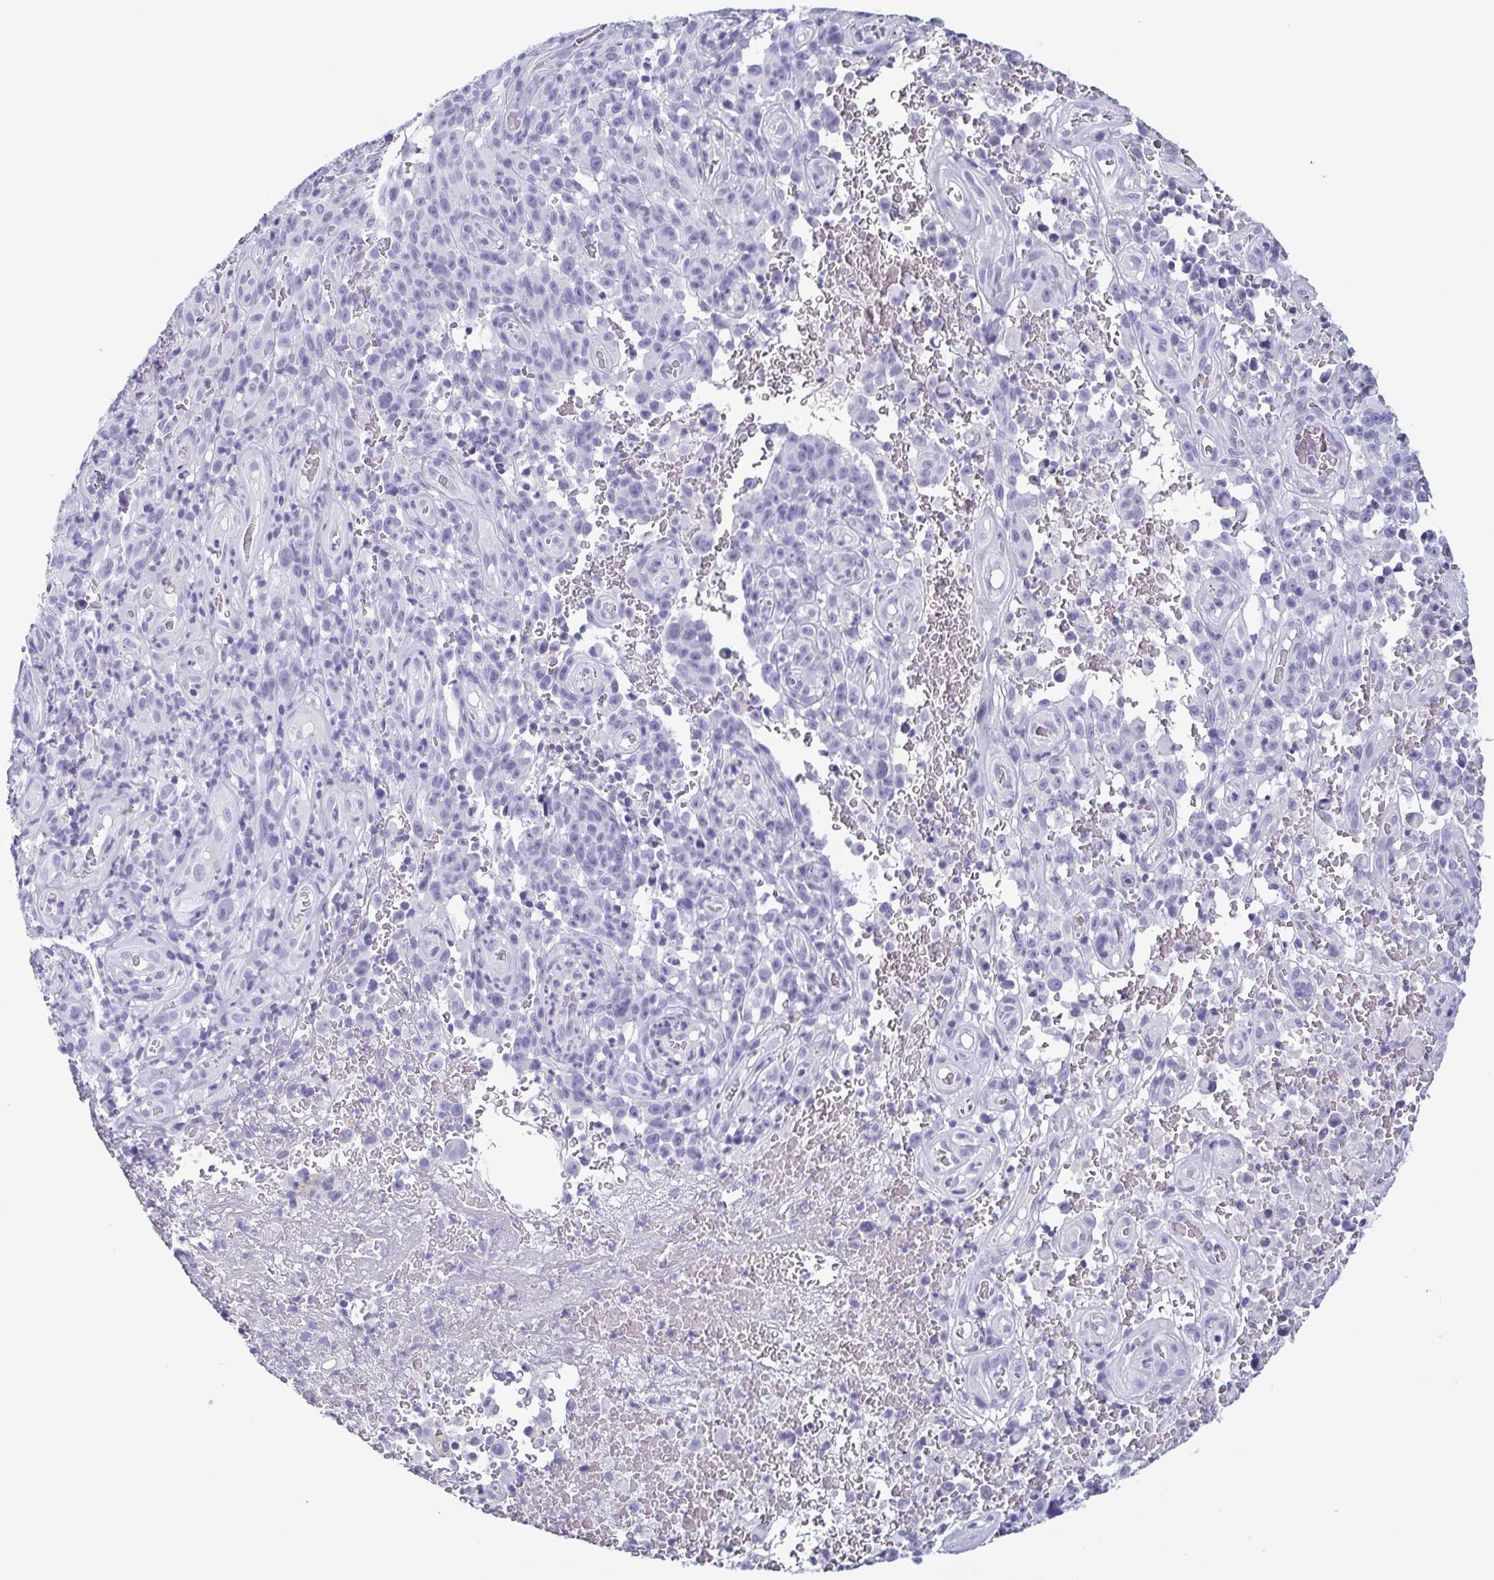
{"staining": {"intensity": "negative", "quantity": "none", "location": "none"}, "tissue": "melanoma", "cell_type": "Tumor cells", "image_type": "cancer", "snomed": [{"axis": "morphology", "description": "Malignant melanoma, NOS"}, {"axis": "topography", "description": "Skin"}], "caption": "Human malignant melanoma stained for a protein using immunohistochemistry shows no positivity in tumor cells.", "gene": "KRT10", "patient": {"sex": "female", "age": 82}}